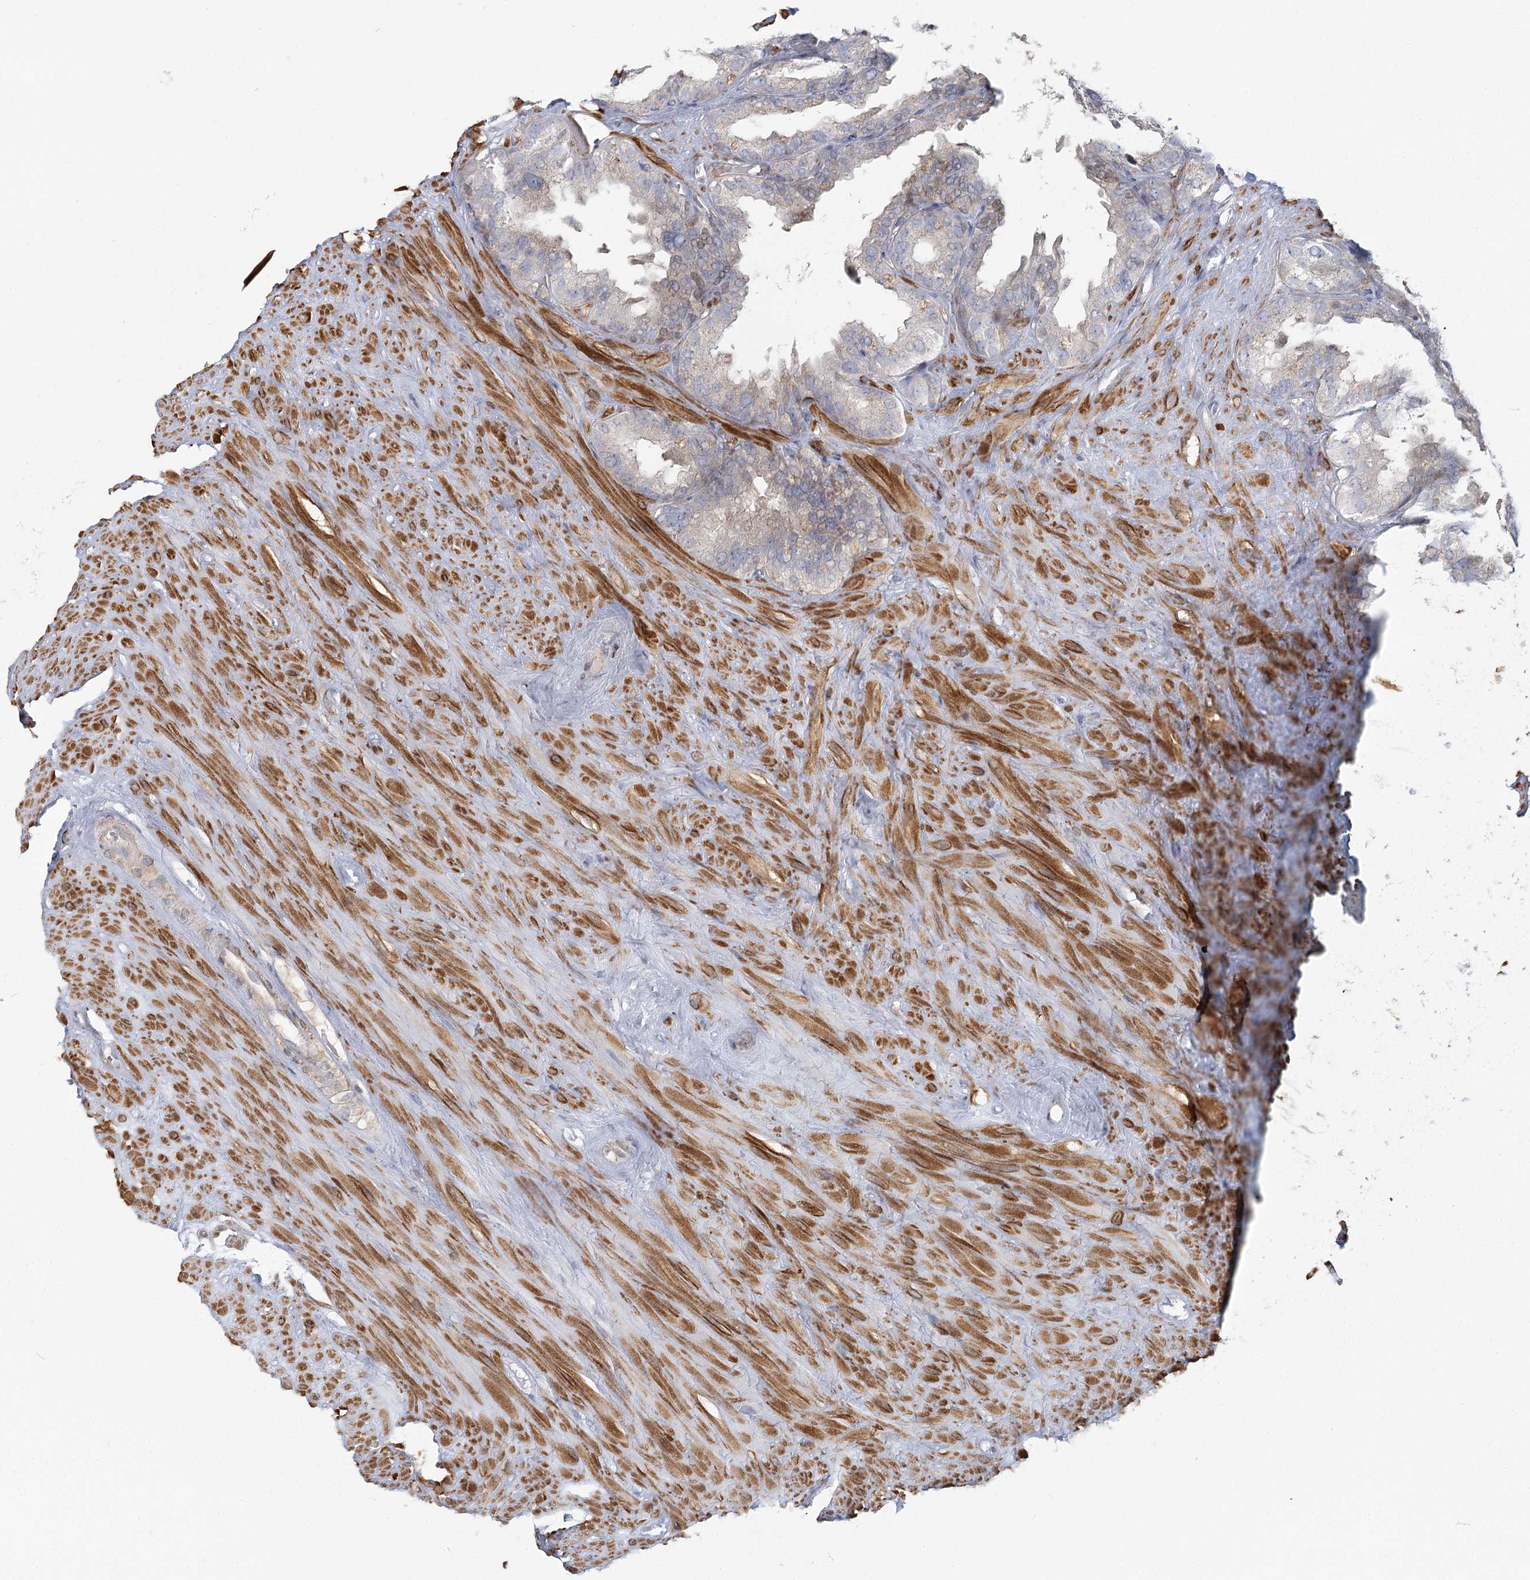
{"staining": {"intensity": "moderate", "quantity": "<25%", "location": "cytoplasmic/membranous"}, "tissue": "seminal vesicle", "cell_type": "Glandular cells", "image_type": "normal", "snomed": [{"axis": "morphology", "description": "Normal tissue, NOS"}, {"axis": "topography", "description": "Seminal veicle"}], "caption": "The image reveals immunohistochemical staining of benign seminal vesicle. There is moderate cytoplasmic/membranous positivity is identified in about <25% of glandular cells. (Stains: DAB (3,3'-diaminobenzidine) in brown, nuclei in blue, Microscopy: brightfield microscopy at high magnification).", "gene": "USP11", "patient": {"sex": "male", "age": 80}}